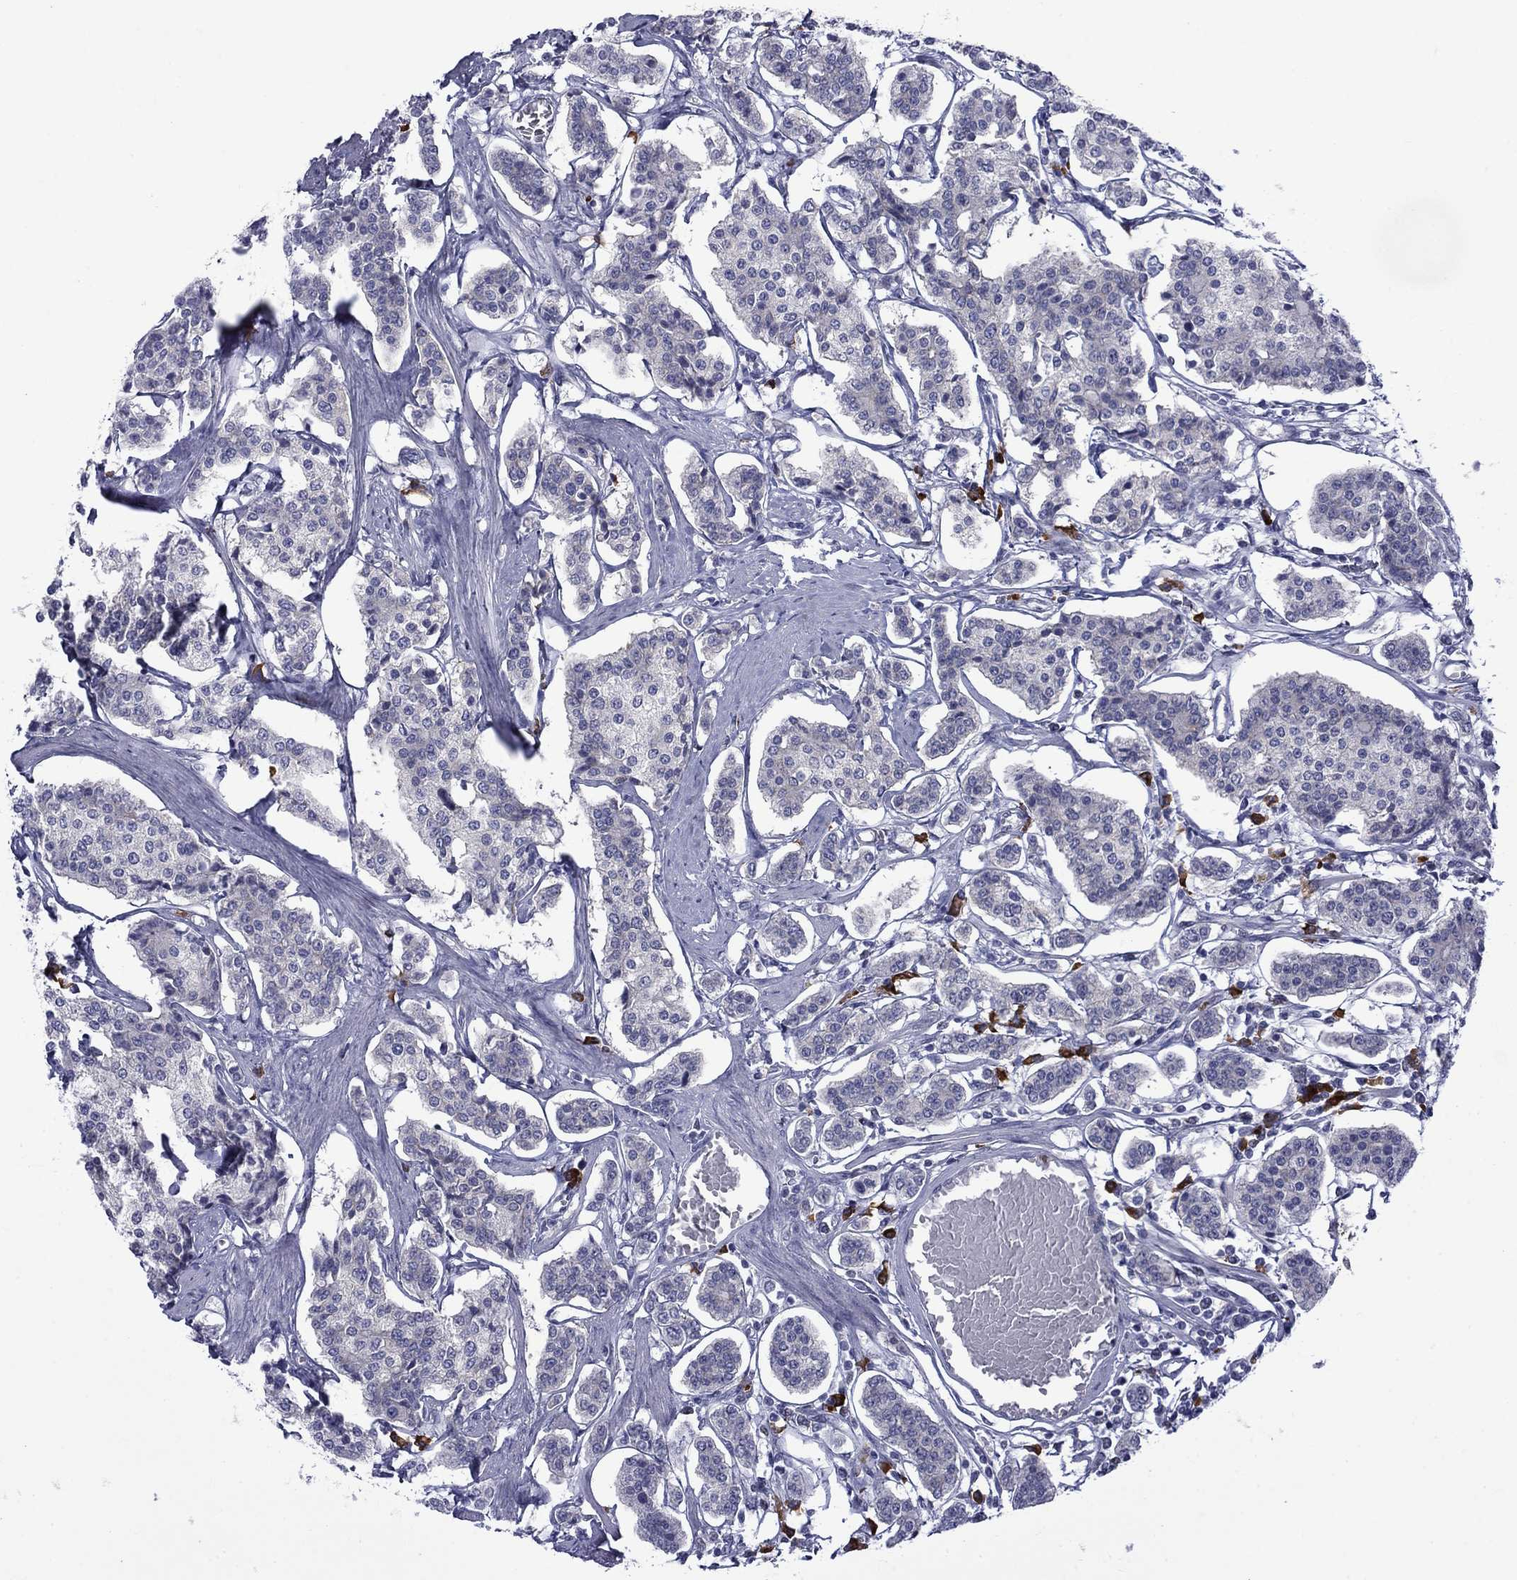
{"staining": {"intensity": "negative", "quantity": "none", "location": "none"}, "tissue": "carcinoid", "cell_type": "Tumor cells", "image_type": "cancer", "snomed": [{"axis": "morphology", "description": "Carcinoid, malignant, NOS"}, {"axis": "topography", "description": "Small intestine"}], "caption": "Tumor cells are negative for brown protein staining in carcinoid.", "gene": "PABPC4", "patient": {"sex": "female", "age": 65}}